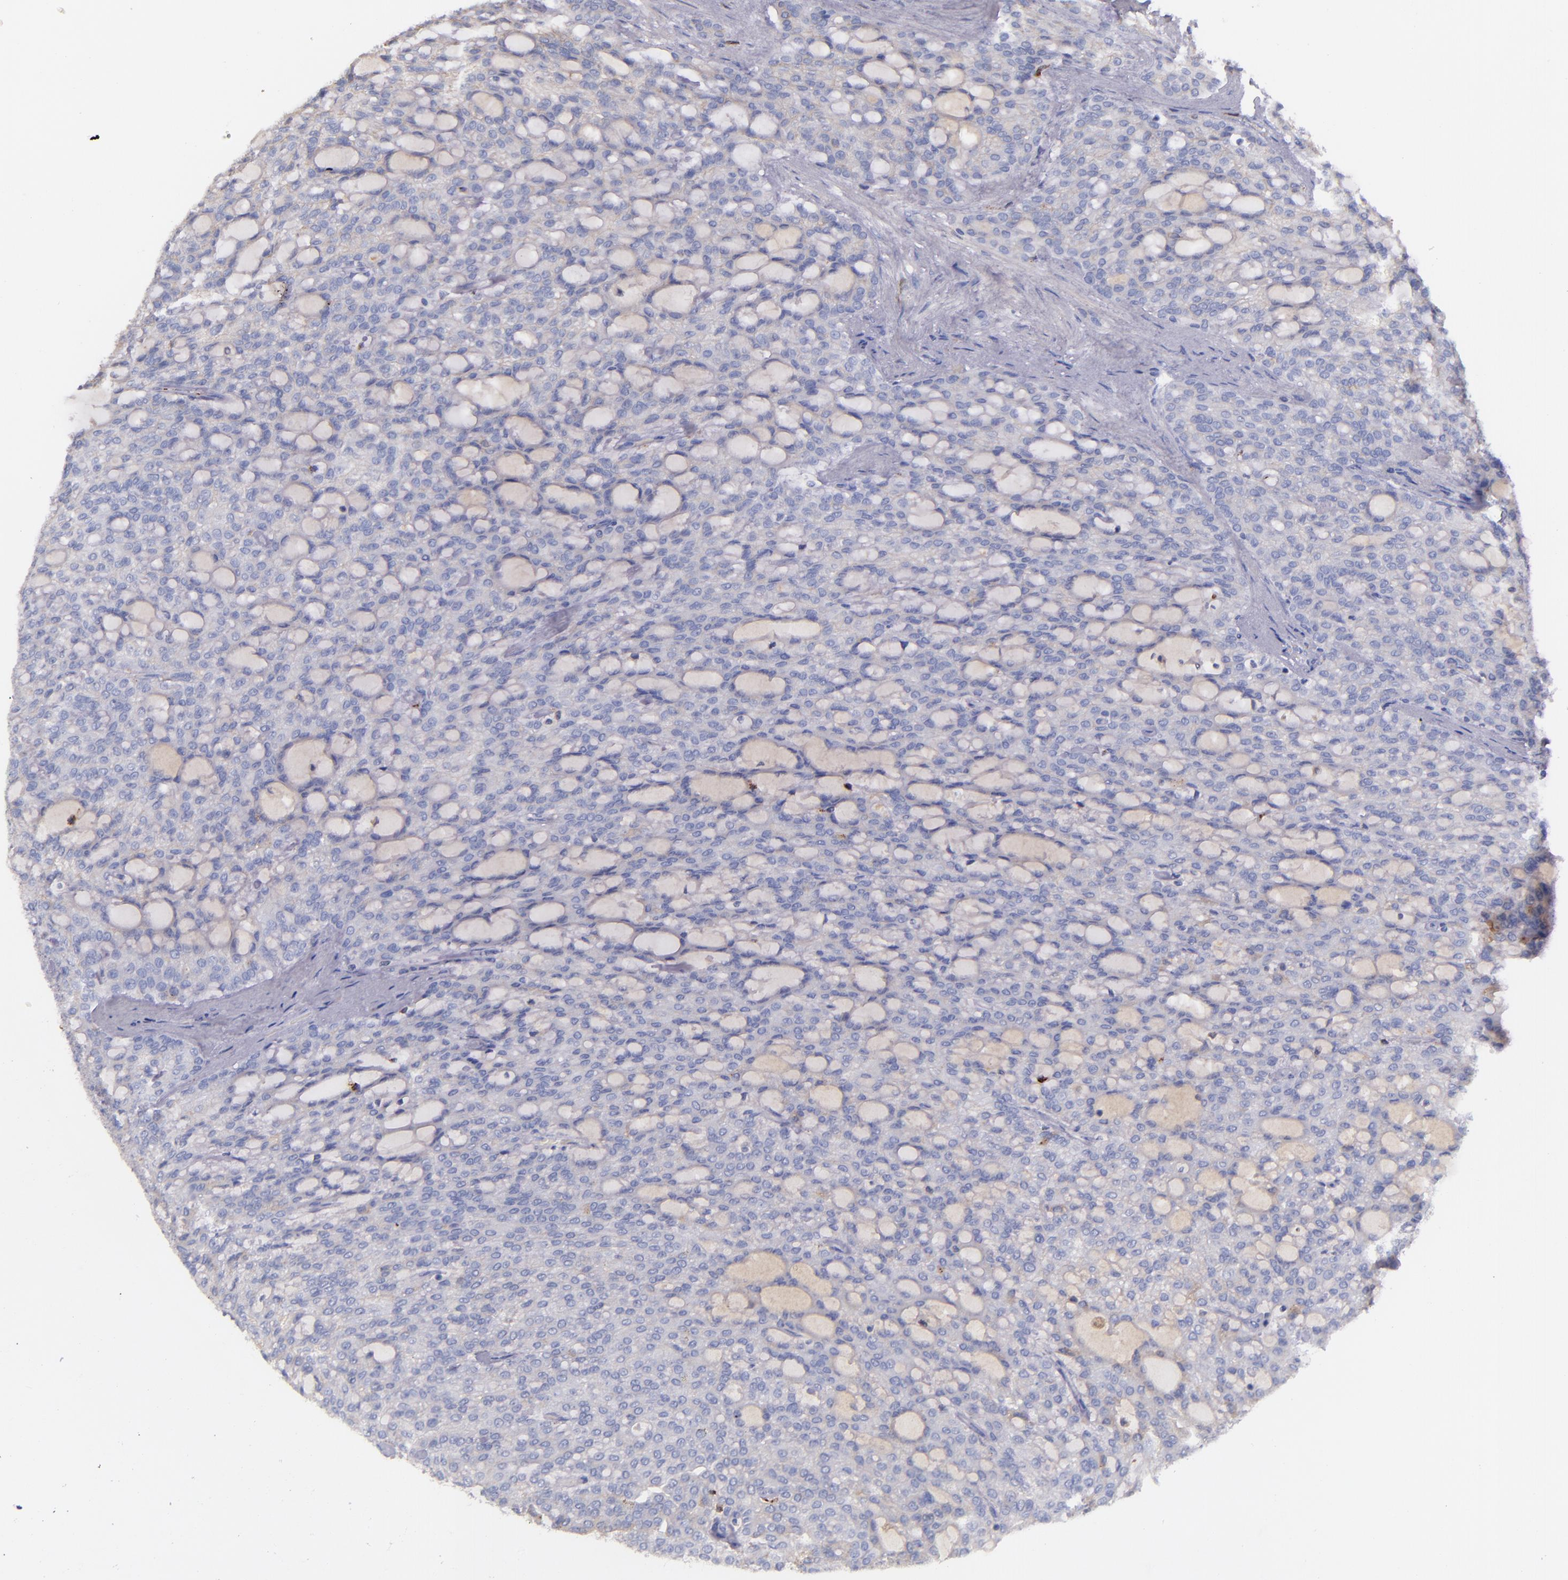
{"staining": {"intensity": "weak", "quantity": ">75%", "location": "cytoplasmic/membranous"}, "tissue": "renal cancer", "cell_type": "Tumor cells", "image_type": "cancer", "snomed": [{"axis": "morphology", "description": "Adenocarcinoma, NOS"}, {"axis": "topography", "description": "Kidney"}], "caption": "Approximately >75% of tumor cells in human adenocarcinoma (renal) reveal weak cytoplasmic/membranous protein positivity as visualized by brown immunohistochemical staining.", "gene": "KNG1", "patient": {"sex": "male", "age": 63}}